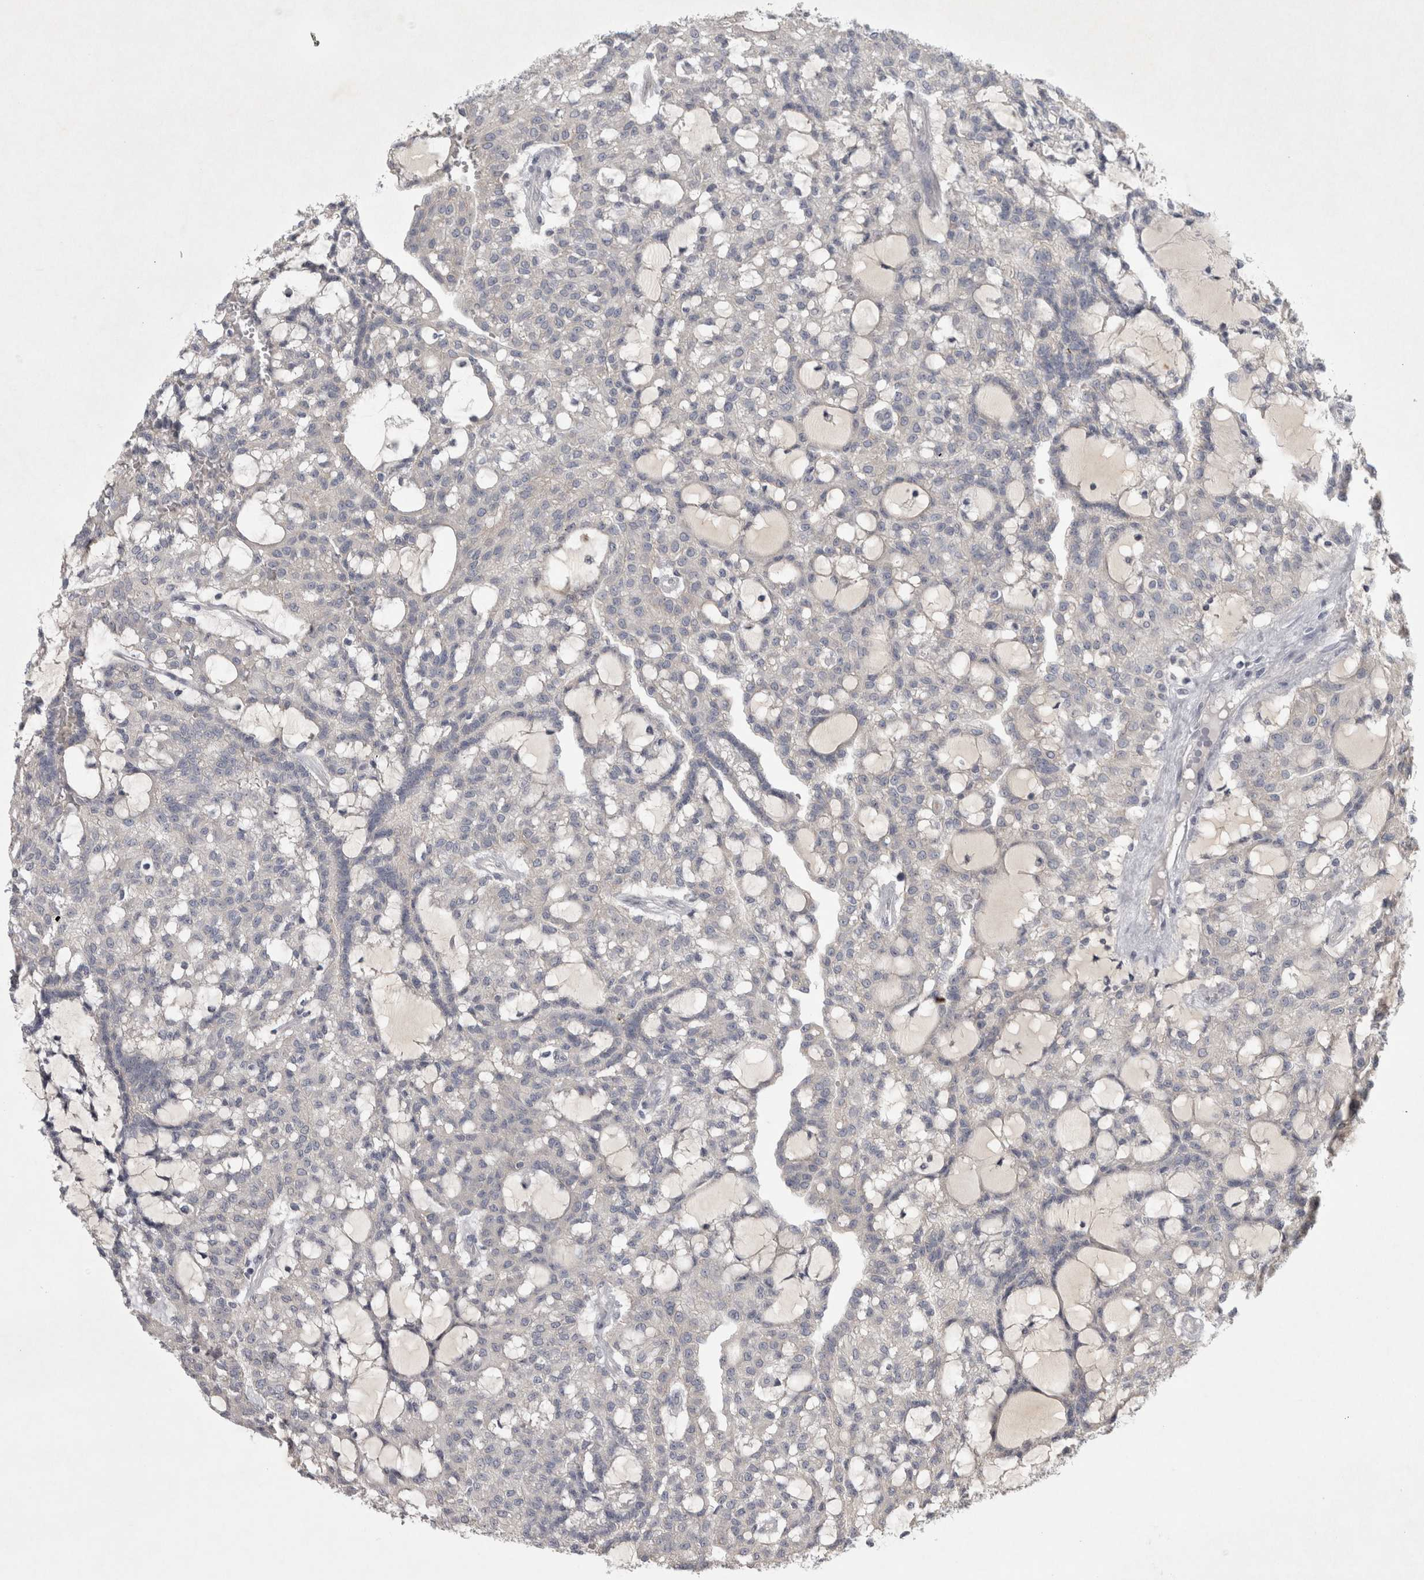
{"staining": {"intensity": "negative", "quantity": "none", "location": "none"}, "tissue": "renal cancer", "cell_type": "Tumor cells", "image_type": "cancer", "snomed": [{"axis": "morphology", "description": "Adenocarcinoma, NOS"}, {"axis": "topography", "description": "Kidney"}], "caption": "Protein analysis of renal cancer (adenocarcinoma) shows no significant positivity in tumor cells. (Stains: DAB (3,3'-diaminobenzidine) immunohistochemistry (IHC) with hematoxylin counter stain, Microscopy: brightfield microscopy at high magnification).", "gene": "ENPP7", "patient": {"sex": "male", "age": 63}}